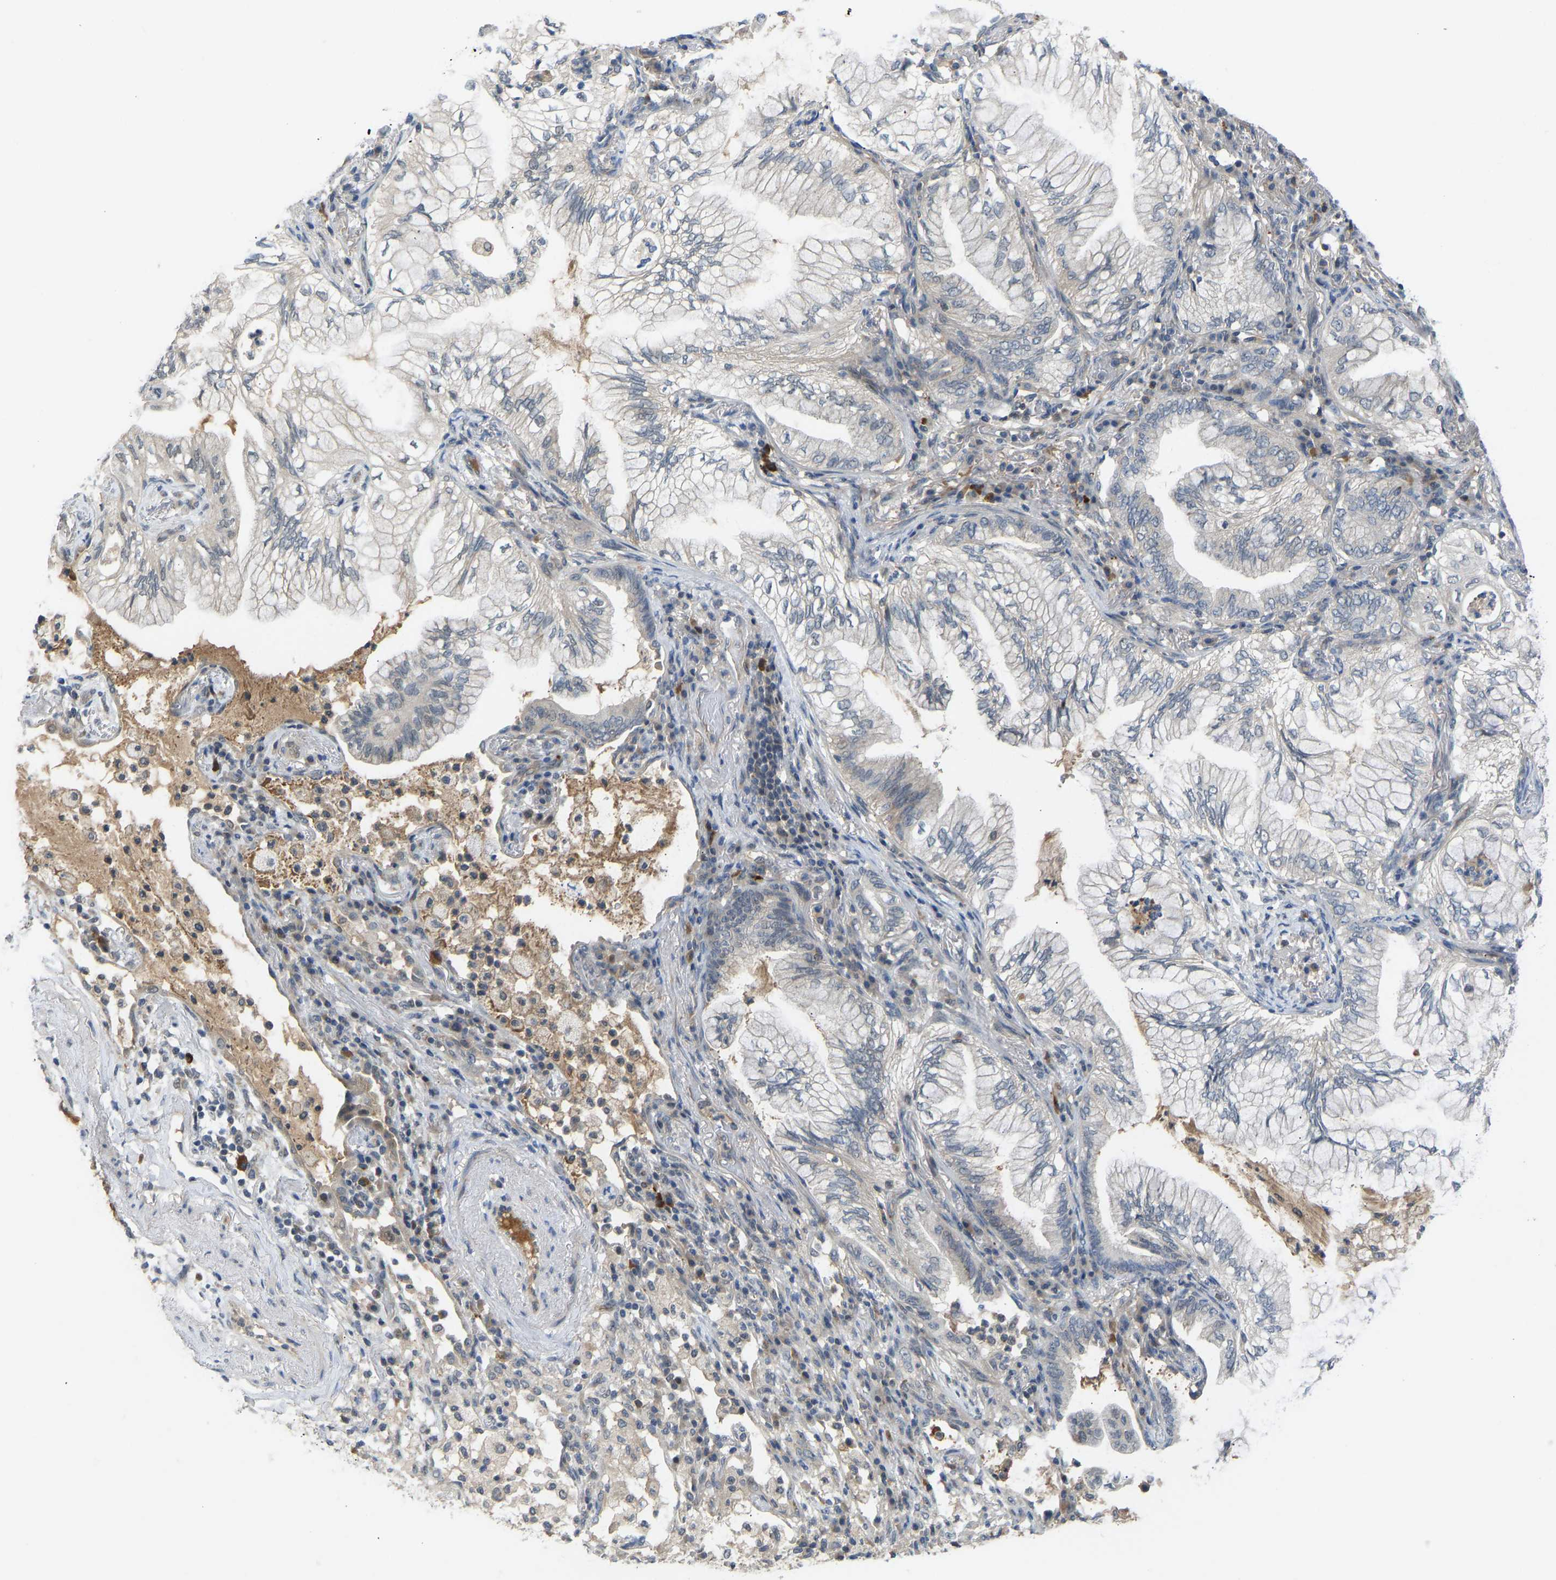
{"staining": {"intensity": "negative", "quantity": "none", "location": "none"}, "tissue": "lung cancer", "cell_type": "Tumor cells", "image_type": "cancer", "snomed": [{"axis": "morphology", "description": "Adenocarcinoma, NOS"}, {"axis": "topography", "description": "Lung"}], "caption": "Adenocarcinoma (lung) stained for a protein using immunohistochemistry exhibits no positivity tumor cells.", "gene": "ZNF251", "patient": {"sex": "female", "age": 70}}